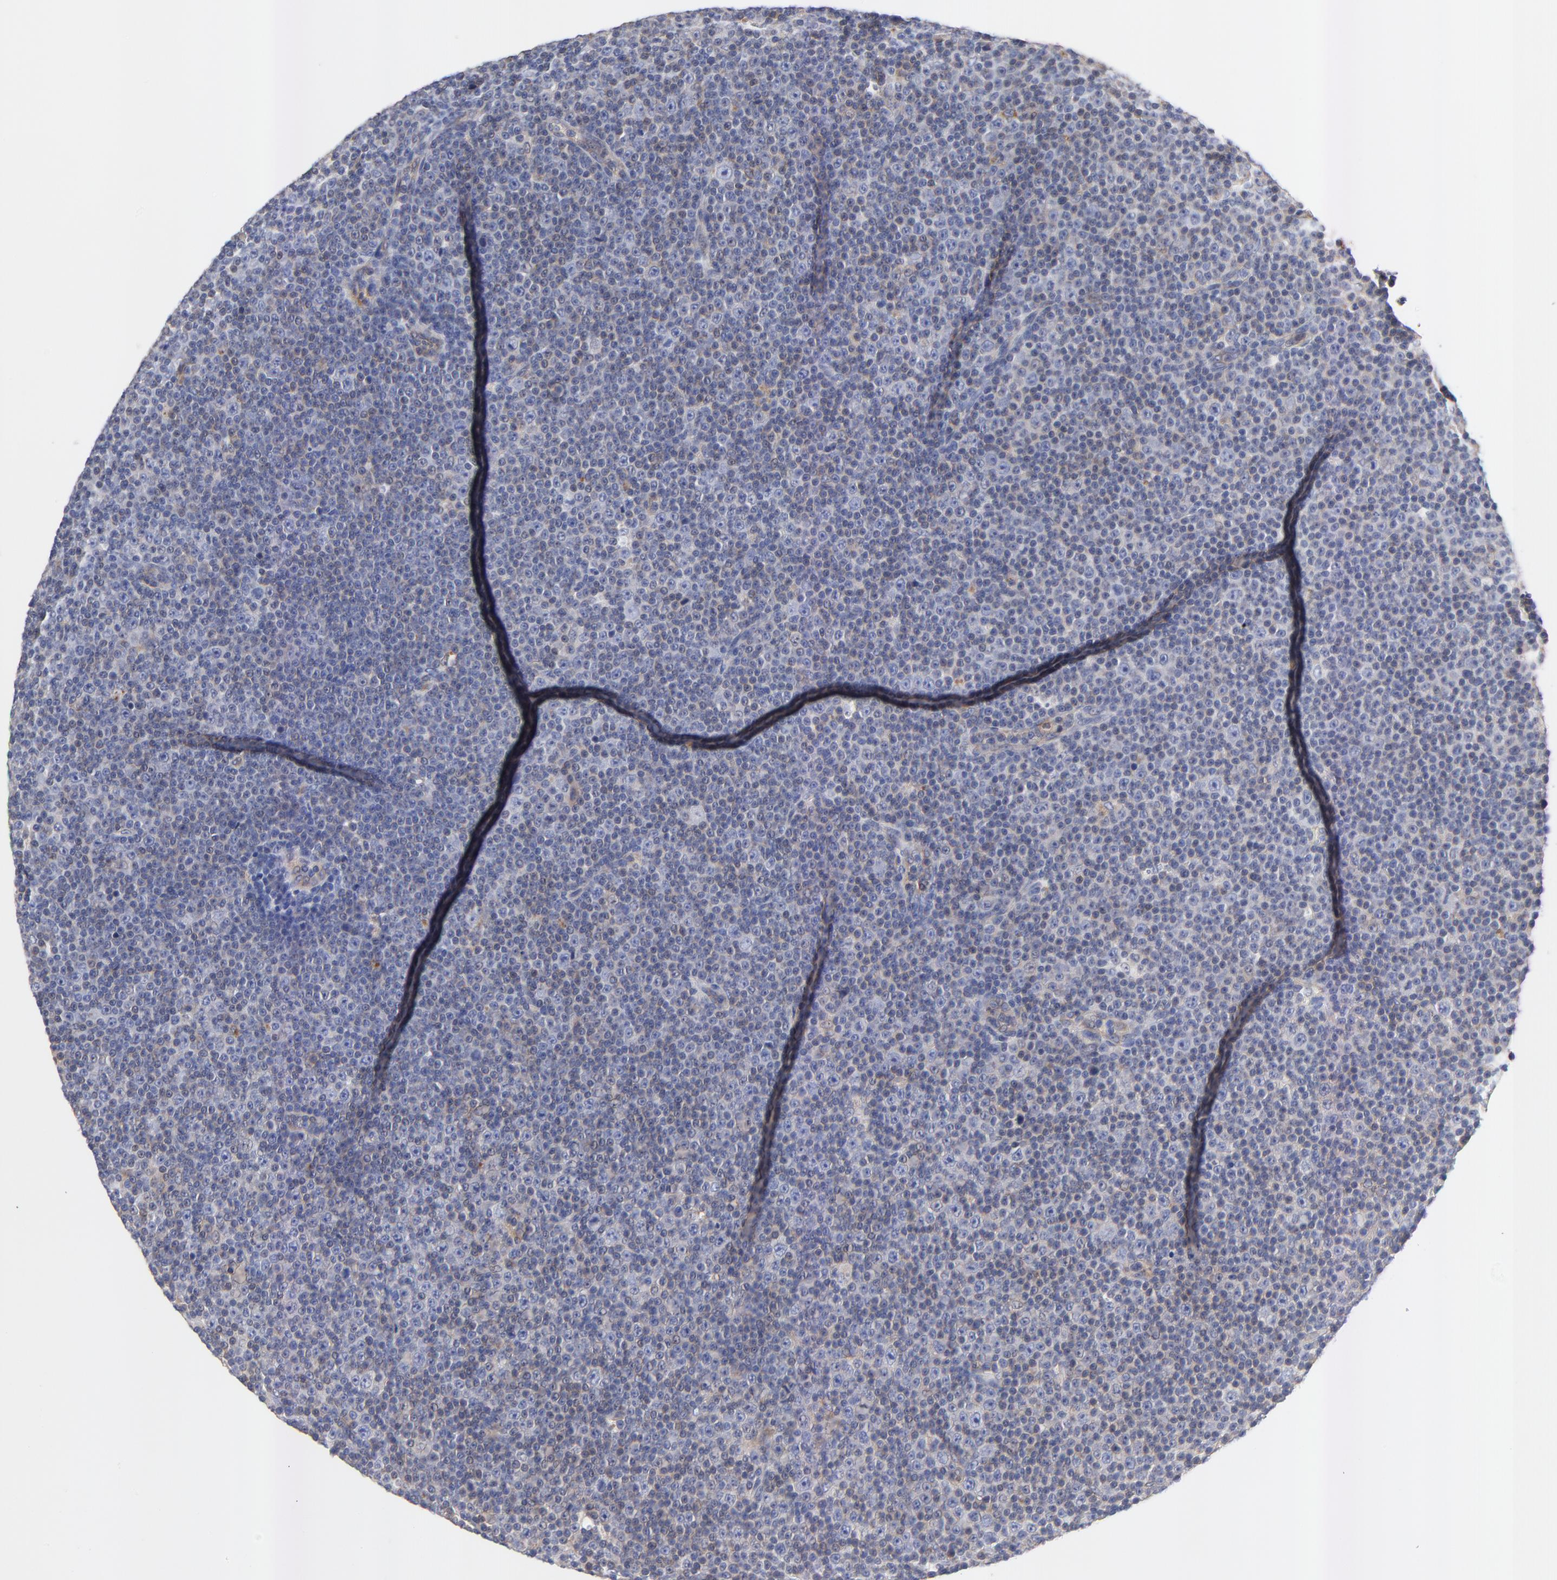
{"staining": {"intensity": "weak", "quantity": "<25%", "location": "cytoplasmic/membranous"}, "tissue": "lymphoma", "cell_type": "Tumor cells", "image_type": "cancer", "snomed": [{"axis": "morphology", "description": "Malignant lymphoma, non-Hodgkin's type, Low grade"}, {"axis": "topography", "description": "Lymph node"}], "caption": "IHC histopathology image of low-grade malignant lymphoma, non-Hodgkin's type stained for a protein (brown), which reveals no expression in tumor cells.", "gene": "FBXL2", "patient": {"sex": "female", "age": 67}}